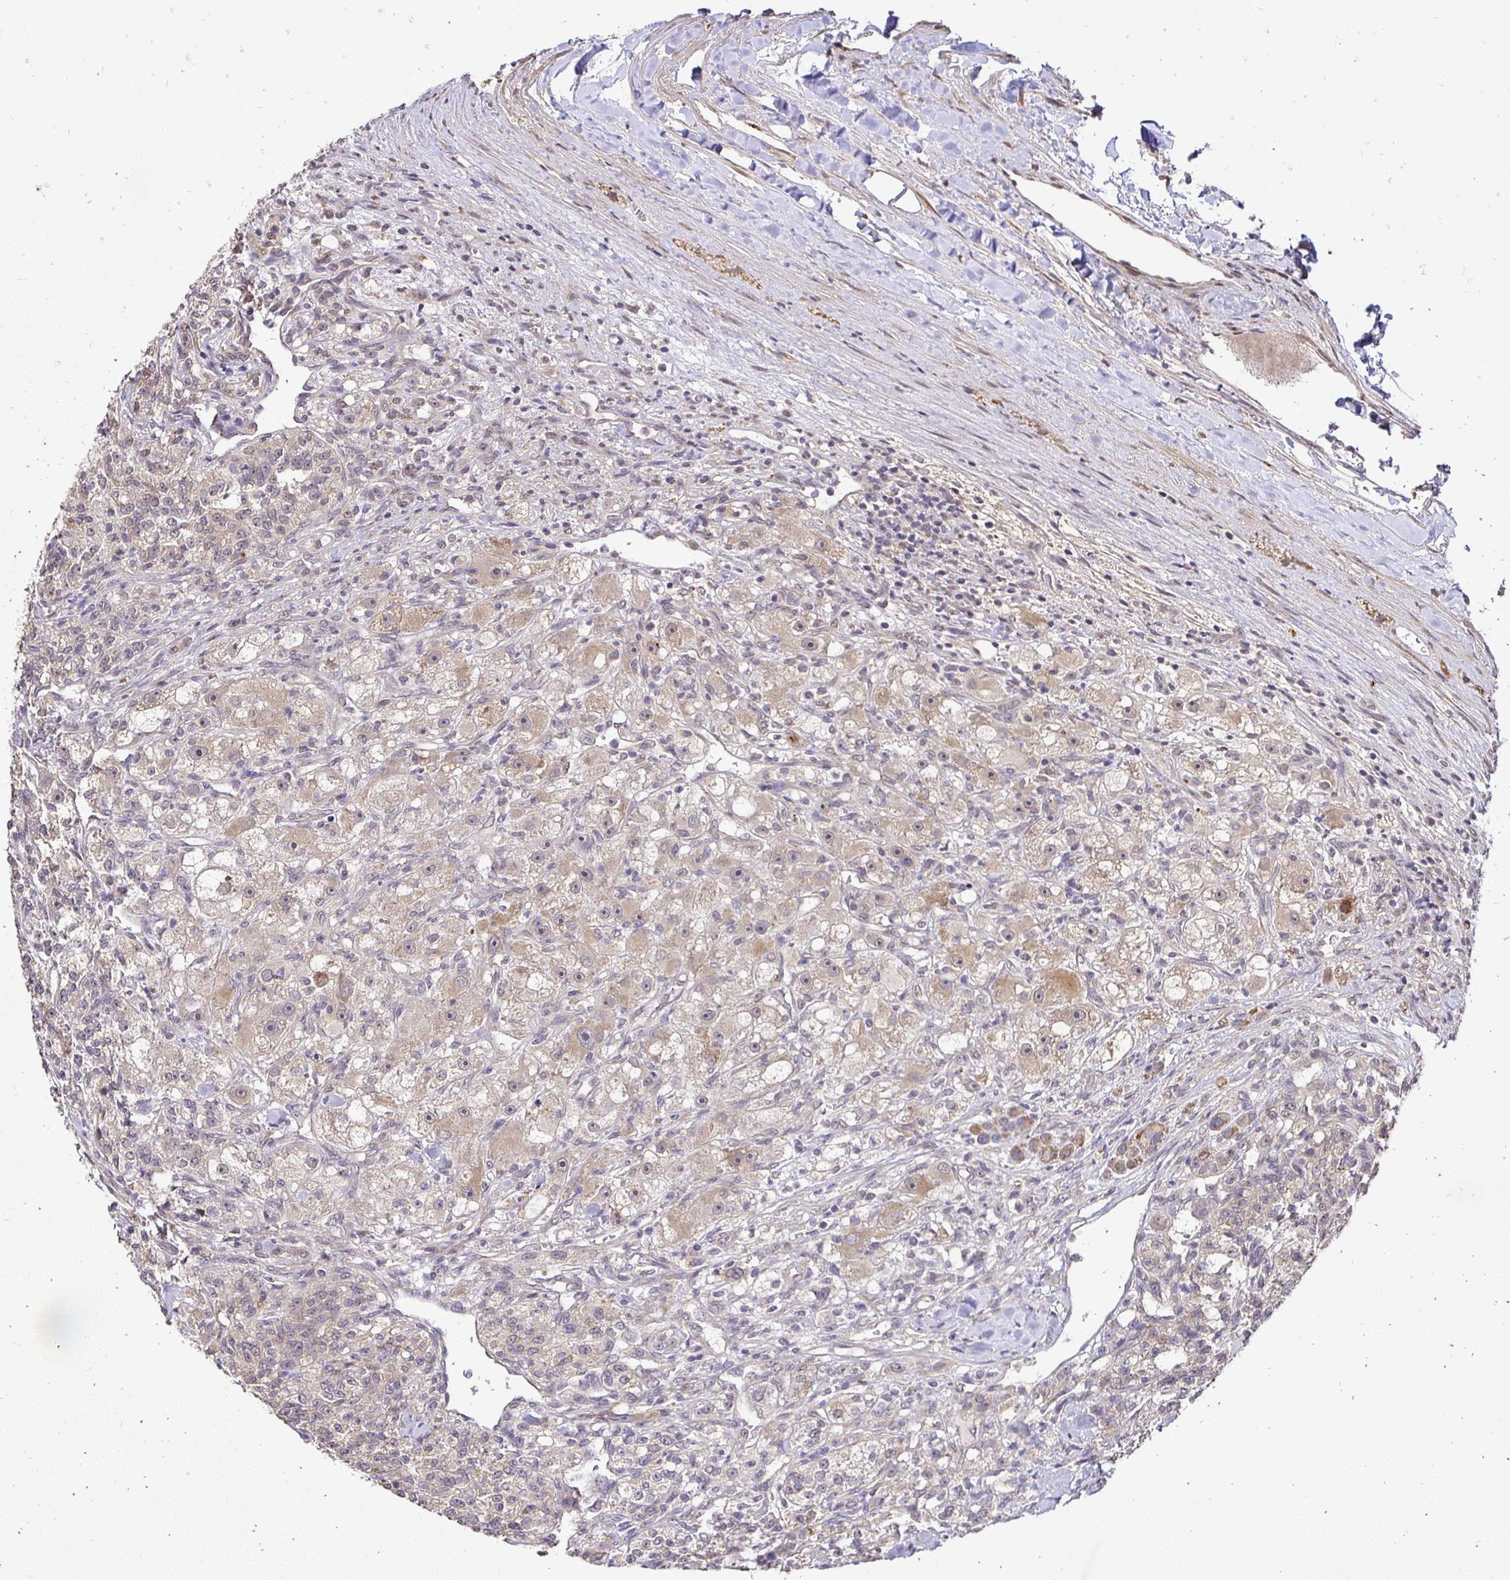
{"staining": {"intensity": "weak", "quantity": ">75%", "location": "cytoplasmic/membranous"}, "tissue": "renal cancer", "cell_type": "Tumor cells", "image_type": "cancer", "snomed": [{"axis": "morphology", "description": "Adenocarcinoma, NOS"}, {"axis": "topography", "description": "Kidney"}], "caption": "Human renal cancer (adenocarcinoma) stained with a protein marker demonstrates weak staining in tumor cells.", "gene": "RHEBL1", "patient": {"sex": "female", "age": 63}}